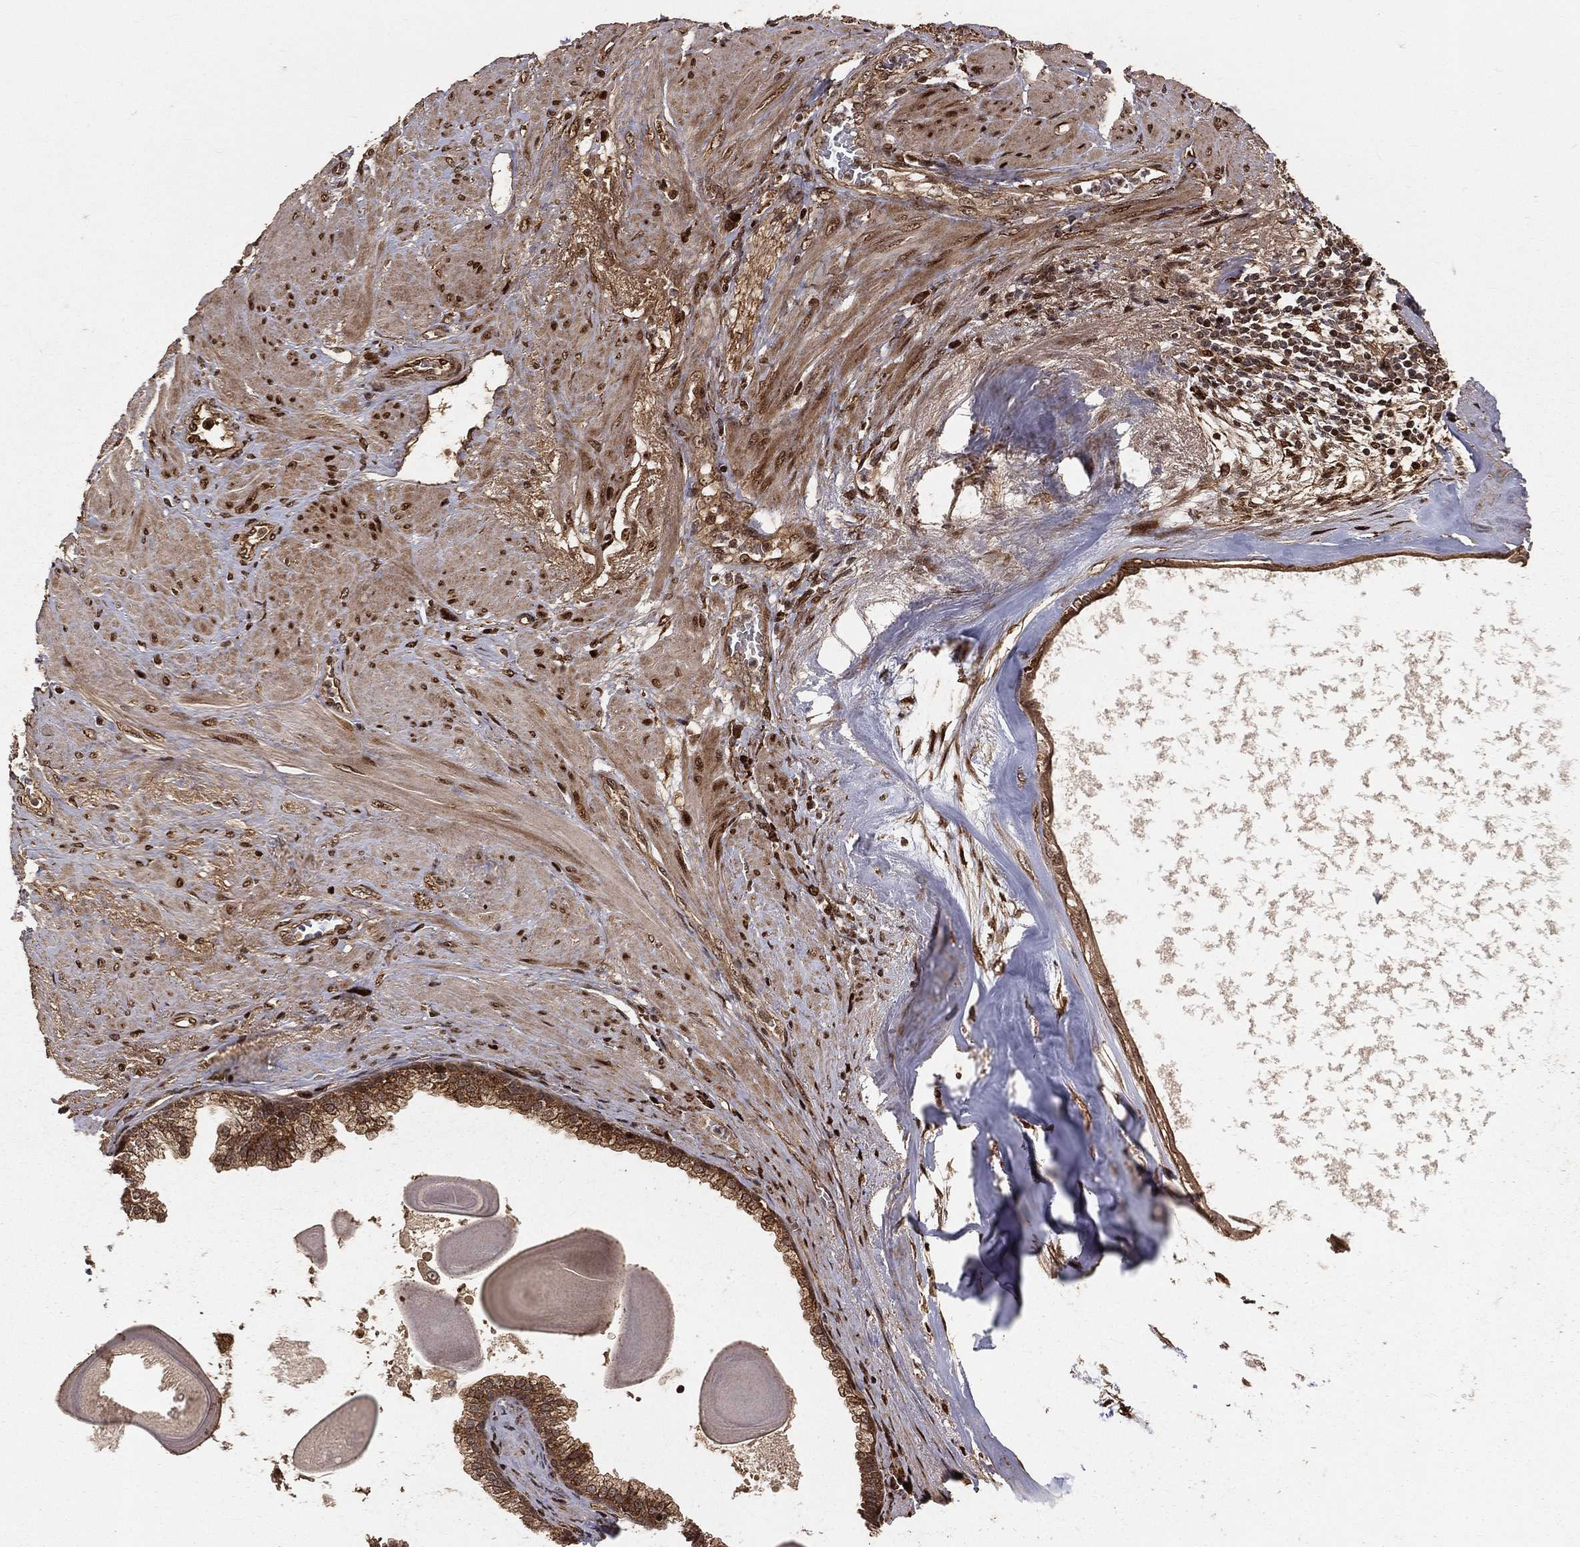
{"staining": {"intensity": "moderate", "quantity": ">75%", "location": "cytoplasmic/membranous"}, "tissue": "prostate cancer", "cell_type": "Tumor cells", "image_type": "cancer", "snomed": [{"axis": "morphology", "description": "Adenocarcinoma, NOS"}, {"axis": "topography", "description": "Prostate"}], "caption": "An immunohistochemistry image of tumor tissue is shown. Protein staining in brown shows moderate cytoplasmic/membranous positivity in adenocarcinoma (prostate) within tumor cells. (DAB IHC, brown staining for protein, blue staining for nuclei).", "gene": "MAPK1", "patient": {"sex": "male", "age": 69}}